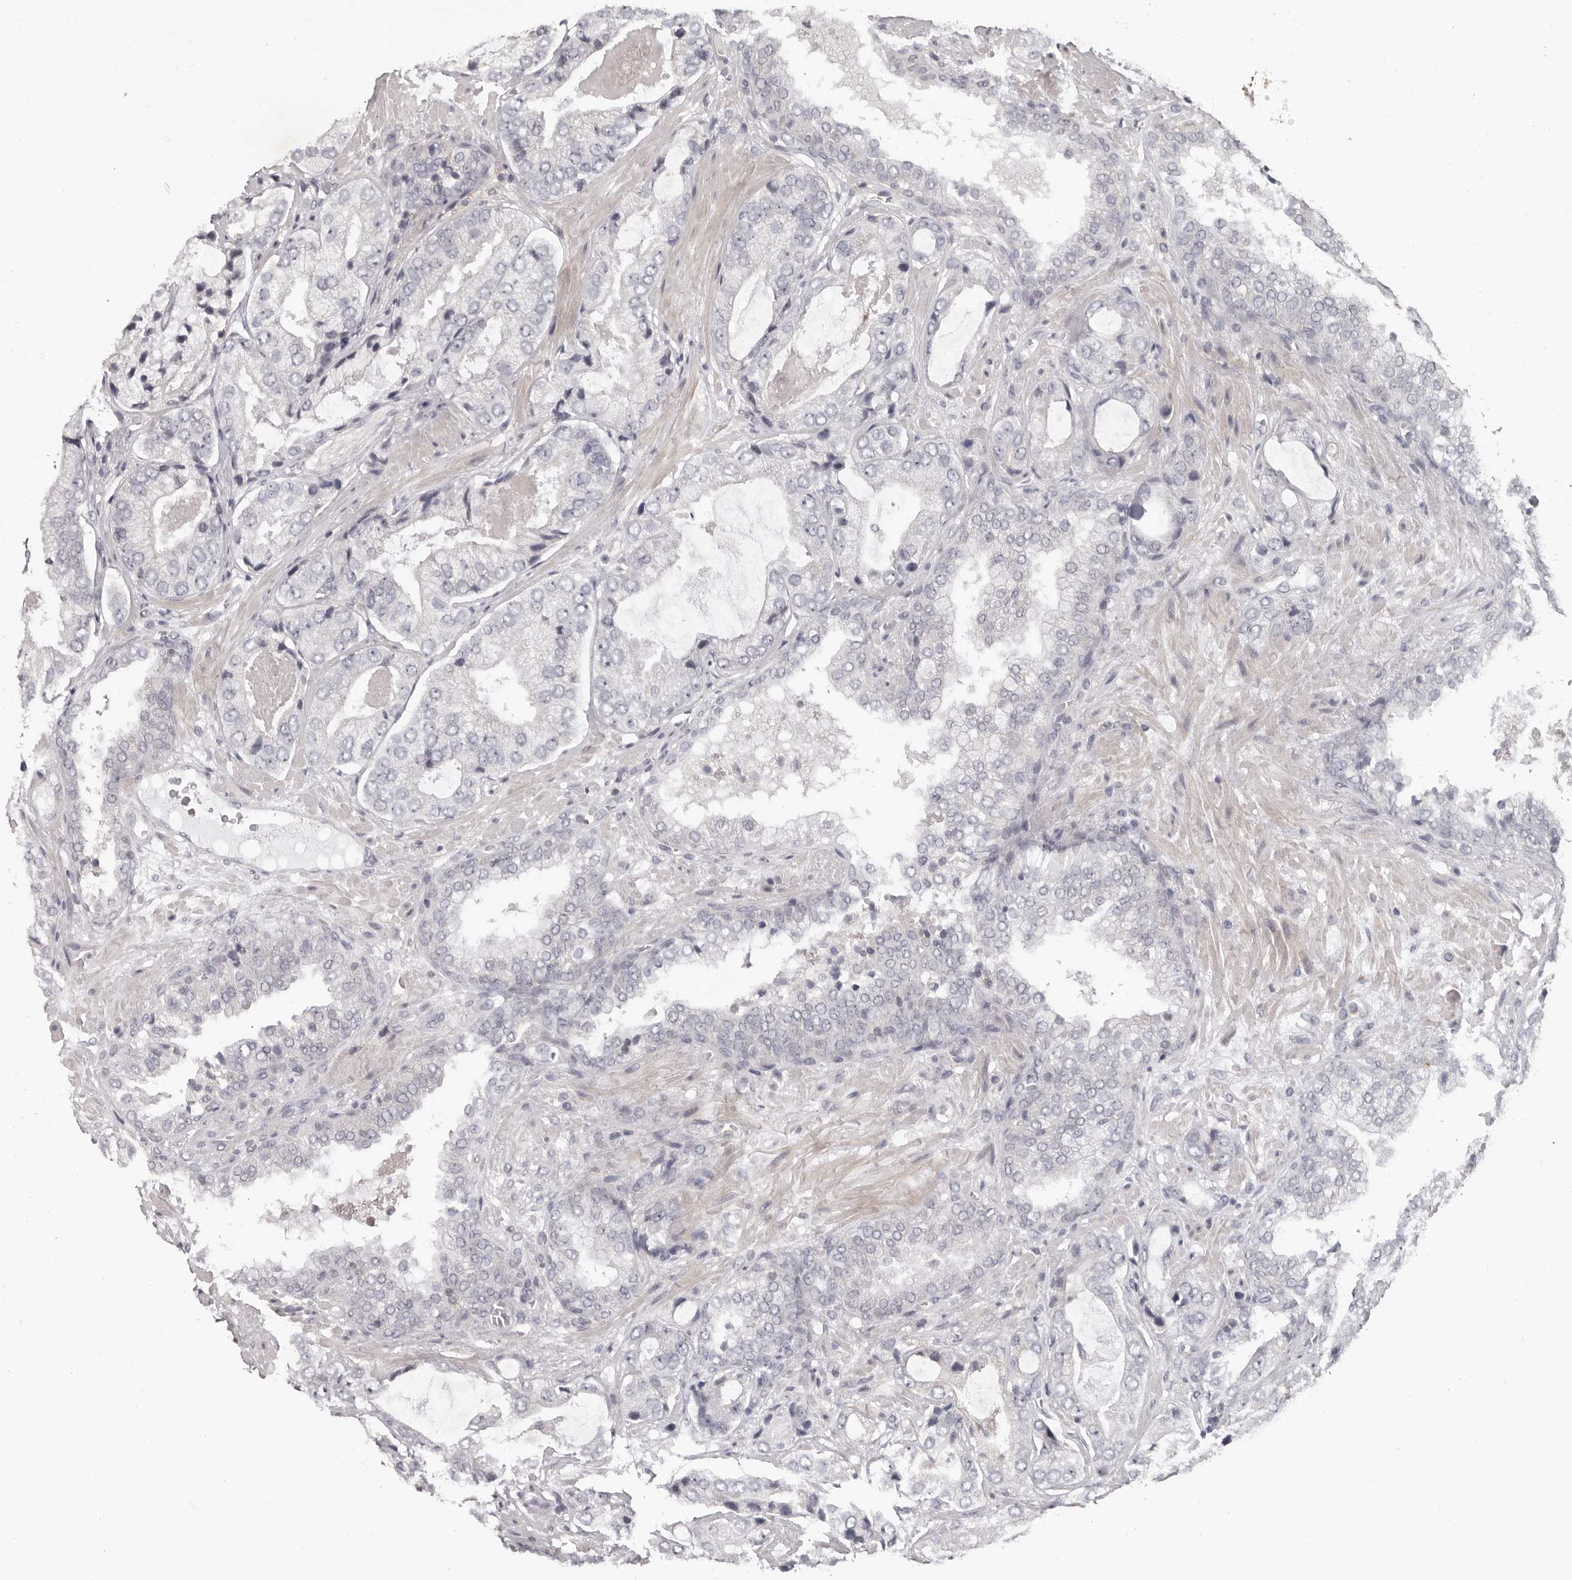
{"staining": {"intensity": "negative", "quantity": "none", "location": "none"}, "tissue": "prostate cancer", "cell_type": "Tumor cells", "image_type": "cancer", "snomed": [{"axis": "morphology", "description": "Normal tissue, NOS"}, {"axis": "morphology", "description": "Adenocarcinoma, High grade"}, {"axis": "topography", "description": "Prostate"}, {"axis": "topography", "description": "Peripheral nerve tissue"}], "caption": "Immunohistochemical staining of high-grade adenocarcinoma (prostate) reveals no significant staining in tumor cells. Nuclei are stained in blue.", "gene": "ANKRD44", "patient": {"sex": "male", "age": 59}}